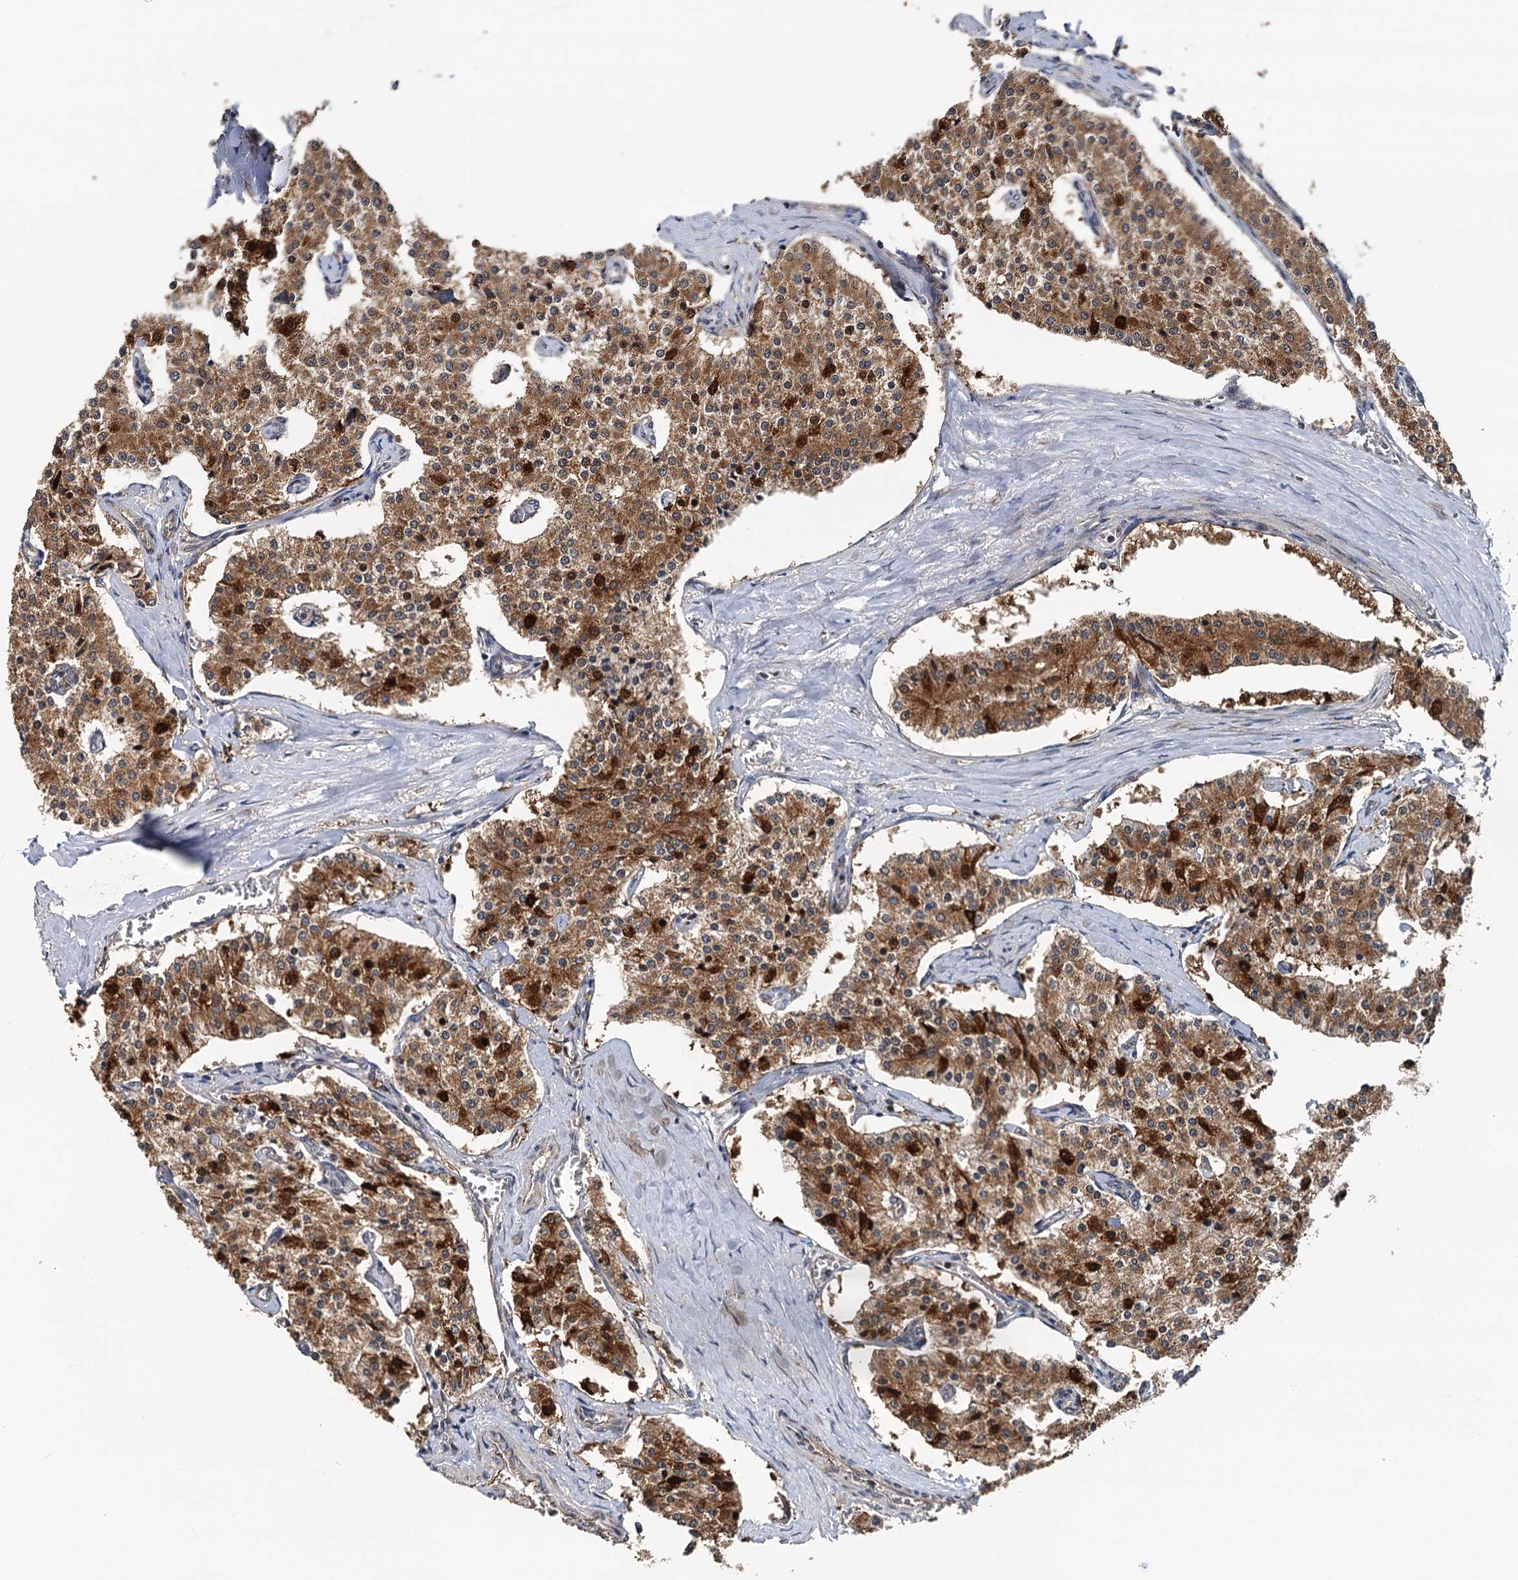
{"staining": {"intensity": "strong", "quantity": ">75%", "location": "cytoplasmic/membranous"}, "tissue": "carcinoid", "cell_type": "Tumor cells", "image_type": "cancer", "snomed": [{"axis": "morphology", "description": "Carcinoid, malignant, NOS"}, {"axis": "topography", "description": "Colon"}], "caption": "Brown immunohistochemical staining in human carcinoid (malignant) displays strong cytoplasmic/membranous staining in about >75% of tumor cells. Immunohistochemistry (ihc) stains the protein in brown and the nuclei are stained blue.", "gene": "LRRK2", "patient": {"sex": "female", "age": 52}}